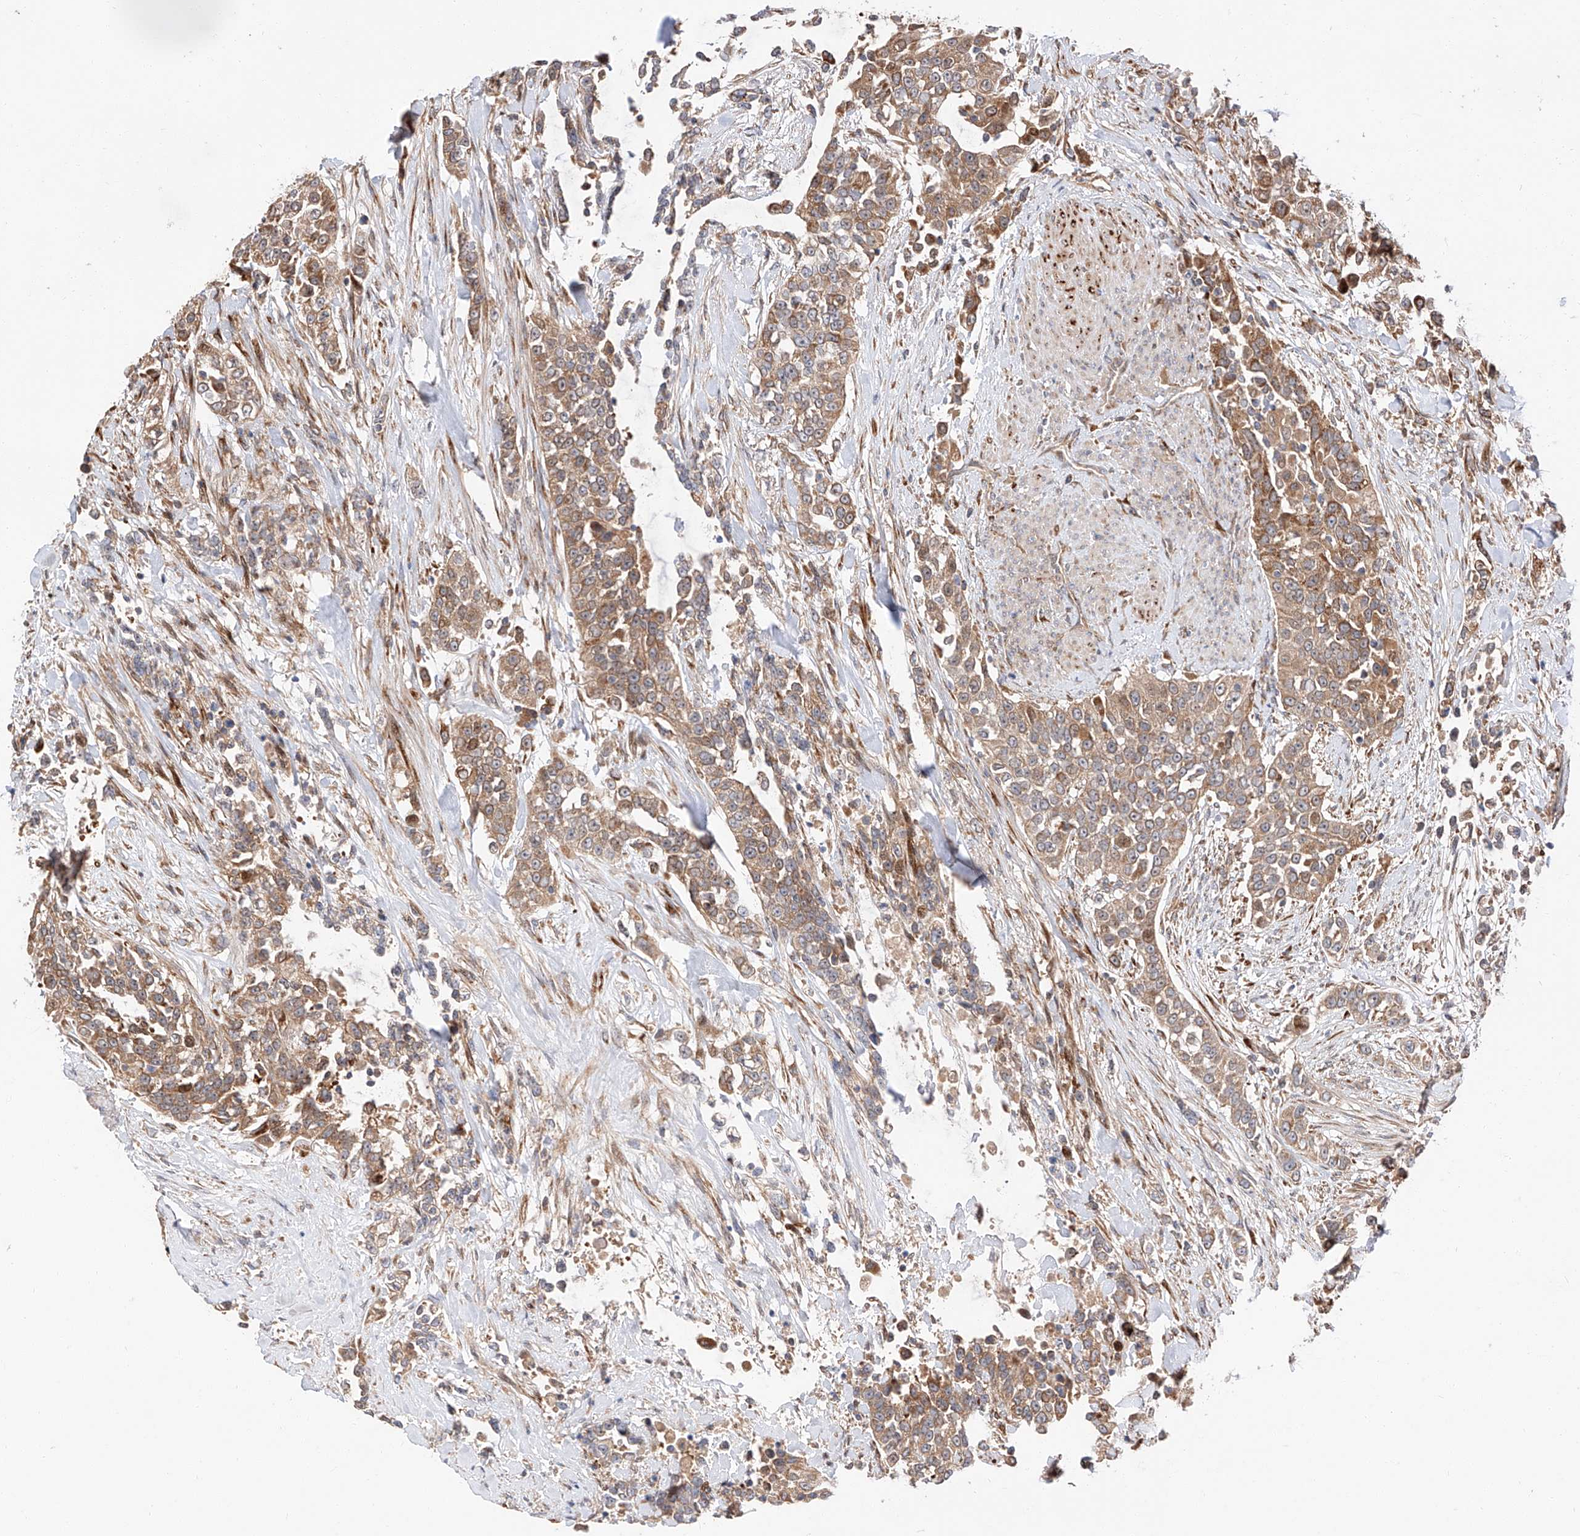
{"staining": {"intensity": "moderate", "quantity": ">75%", "location": "cytoplasmic/membranous"}, "tissue": "urothelial cancer", "cell_type": "Tumor cells", "image_type": "cancer", "snomed": [{"axis": "morphology", "description": "Urothelial carcinoma, High grade"}, {"axis": "topography", "description": "Urinary bladder"}], "caption": "Urothelial carcinoma (high-grade) stained with DAB (3,3'-diaminobenzidine) immunohistochemistry (IHC) displays medium levels of moderate cytoplasmic/membranous expression in about >75% of tumor cells.", "gene": "DIRAS3", "patient": {"sex": "female", "age": 80}}